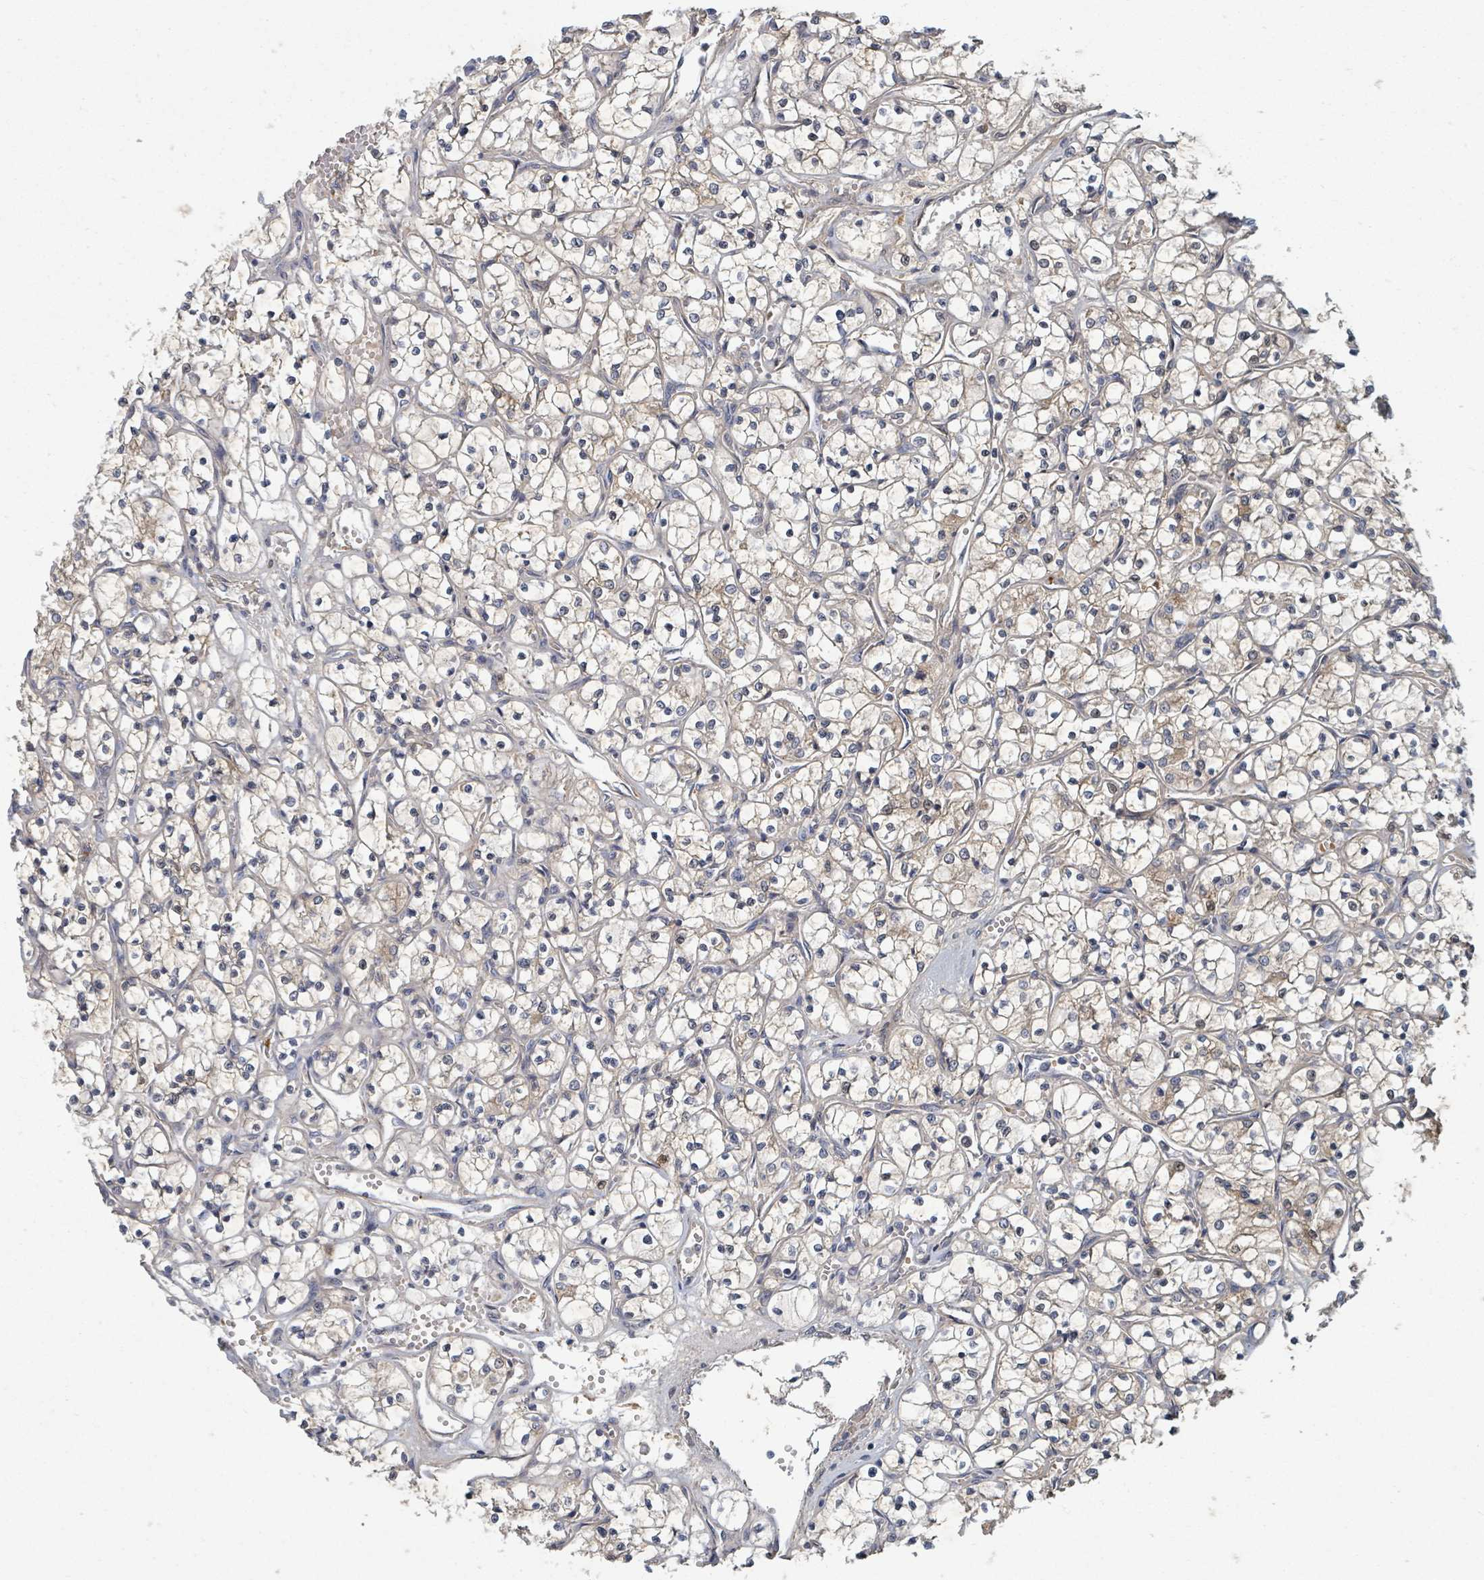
{"staining": {"intensity": "negative", "quantity": "none", "location": "none"}, "tissue": "renal cancer", "cell_type": "Tumor cells", "image_type": "cancer", "snomed": [{"axis": "morphology", "description": "Adenocarcinoma, NOS"}, {"axis": "topography", "description": "Kidney"}], "caption": "Tumor cells are negative for brown protein staining in renal cancer.", "gene": "GABBR1", "patient": {"sex": "female", "age": 69}}